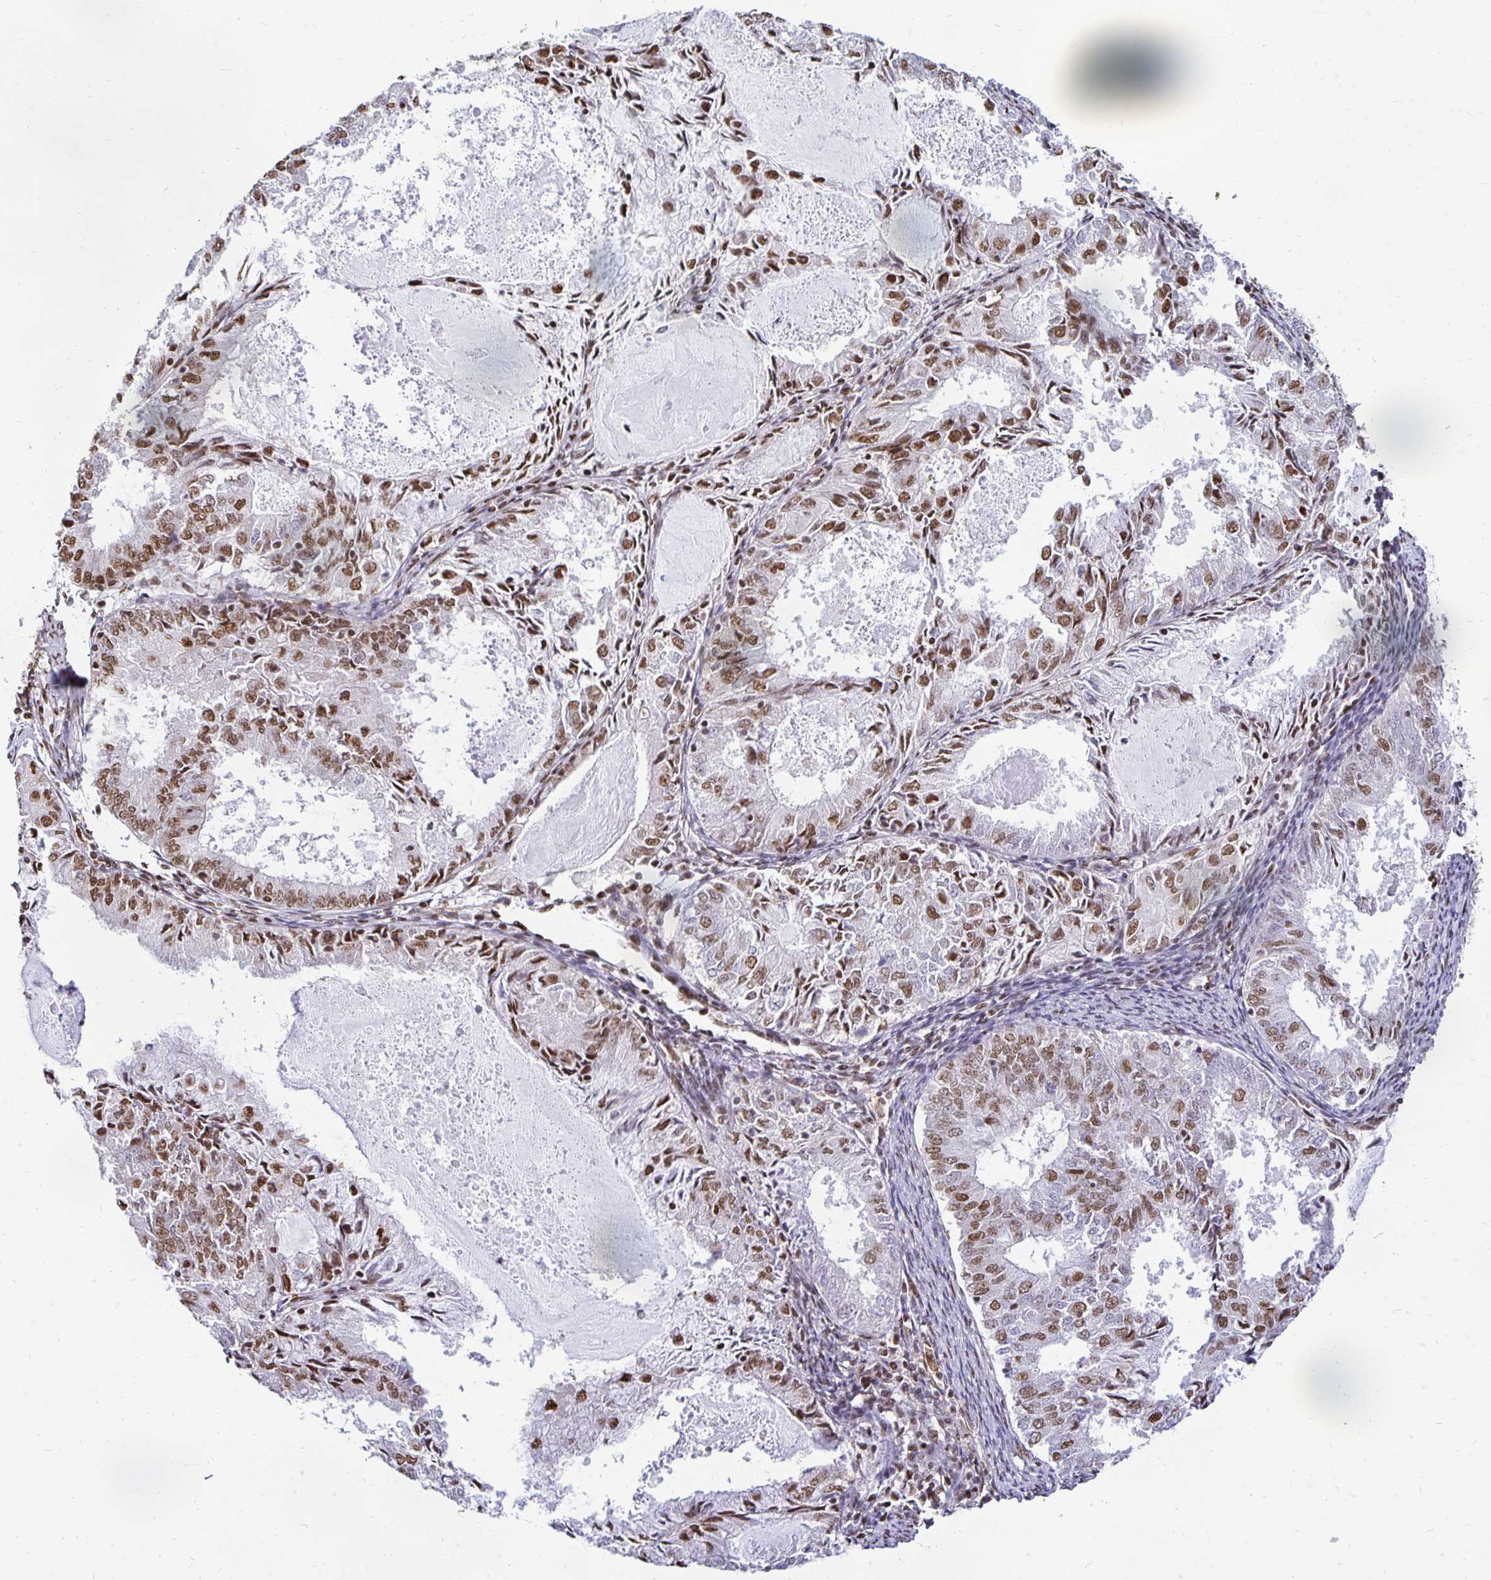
{"staining": {"intensity": "moderate", "quantity": ">75%", "location": "nuclear"}, "tissue": "endometrial cancer", "cell_type": "Tumor cells", "image_type": "cancer", "snomed": [{"axis": "morphology", "description": "Adenocarcinoma, NOS"}, {"axis": "topography", "description": "Endometrium"}], "caption": "IHC staining of endometrial cancer, which shows medium levels of moderate nuclear positivity in about >75% of tumor cells indicating moderate nuclear protein expression. The staining was performed using DAB (brown) for protein detection and nuclei were counterstained in hematoxylin (blue).", "gene": "ZNF579", "patient": {"sex": "female", "age": 57}}